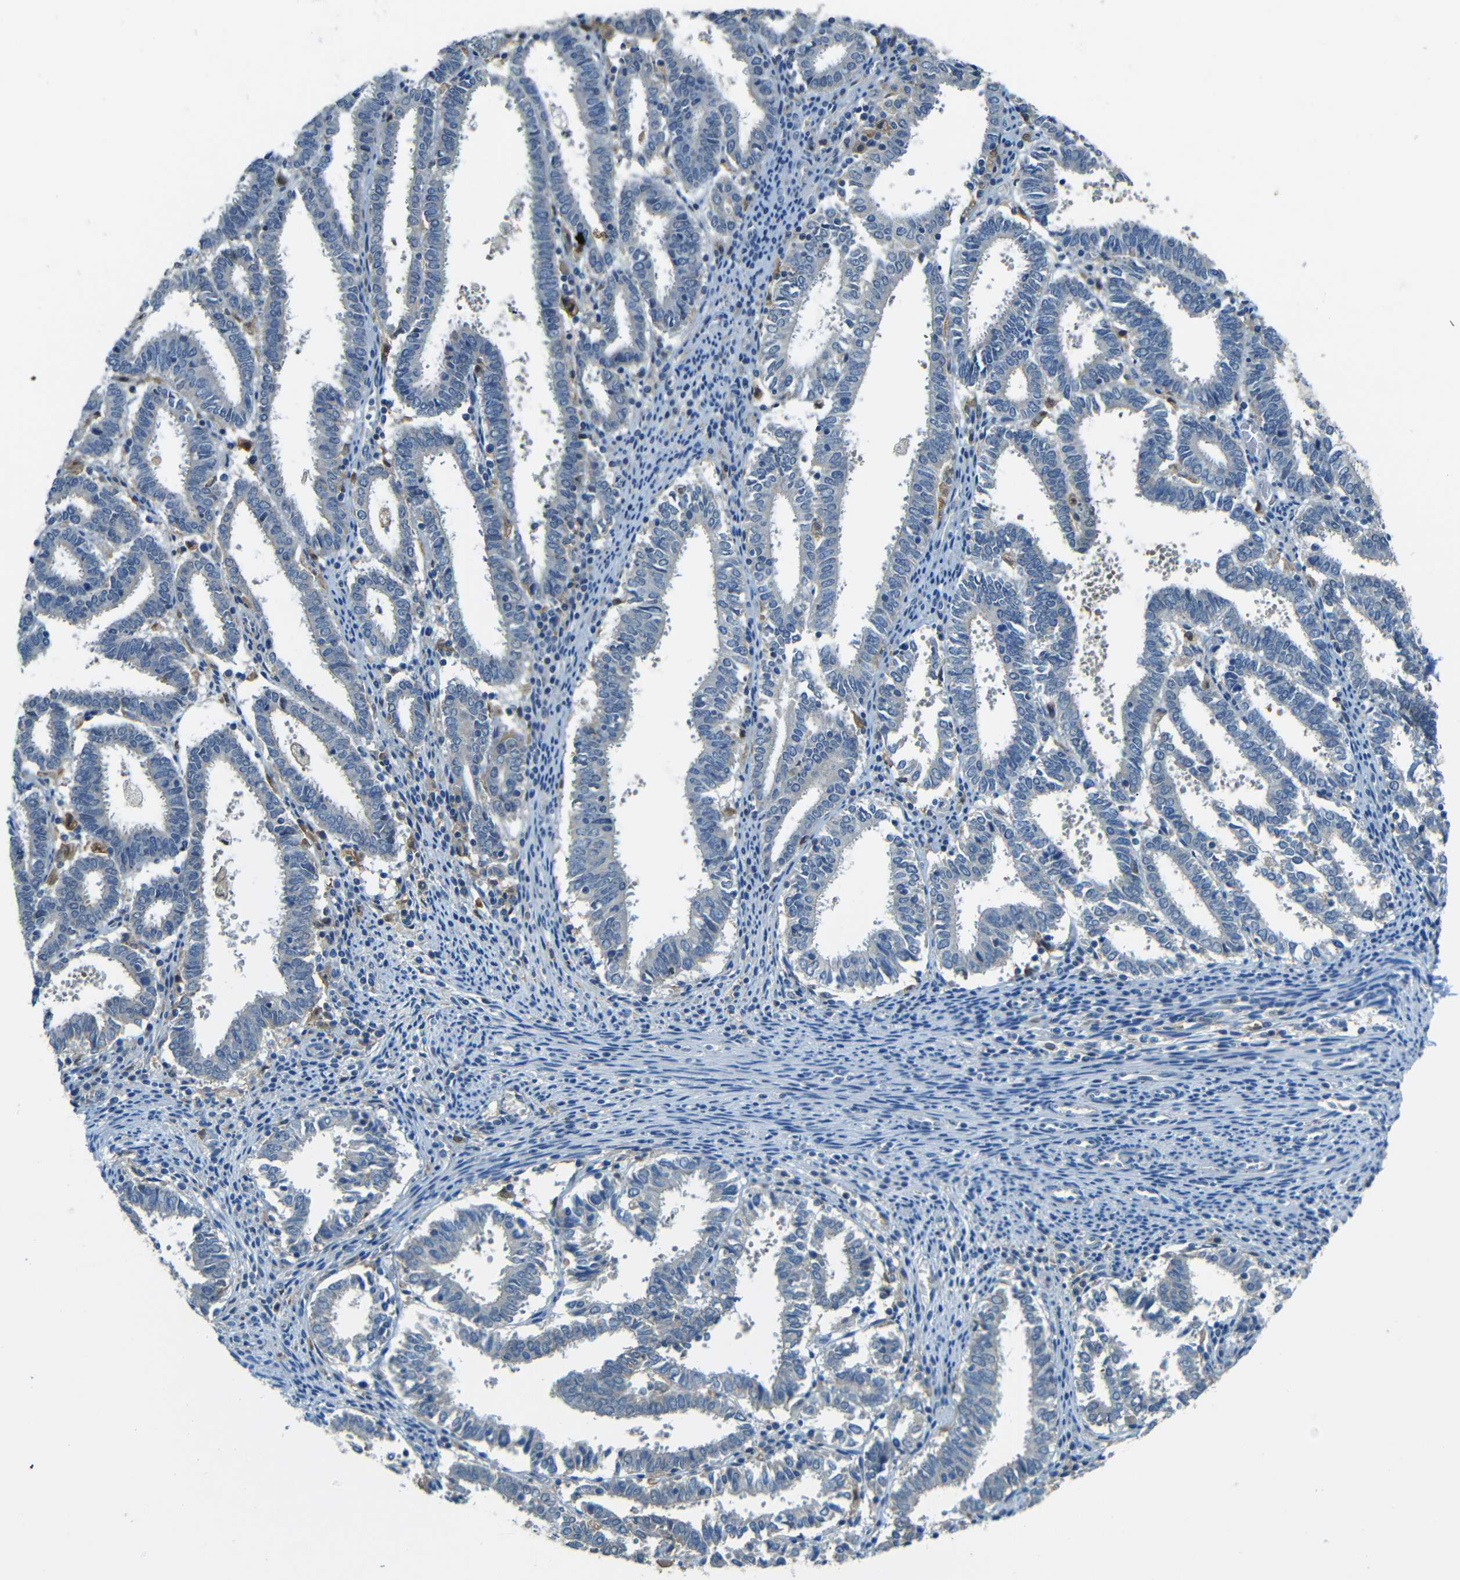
{"staining": {"intensity": "negative", "quantity": "none", "location": "none"}, "tissue": "endometrial cancer", "cell_type": "Tumor cells", "image_type": "cancer", "snomed": [{"axis": "morphology", "description": "Adenocarcinoma, NOS"}, {"axis": "topography", "description": "Uterus"}], "caption": "Immunohistochemistry (IHC) image of neoplastic tissue: human adenocarcinoma (endometrial) stained with DAB reveals no significant protein positivity in tumor cells.", "gene": "CYP26B1", "patient": {"sex": "female", "age": 83}}